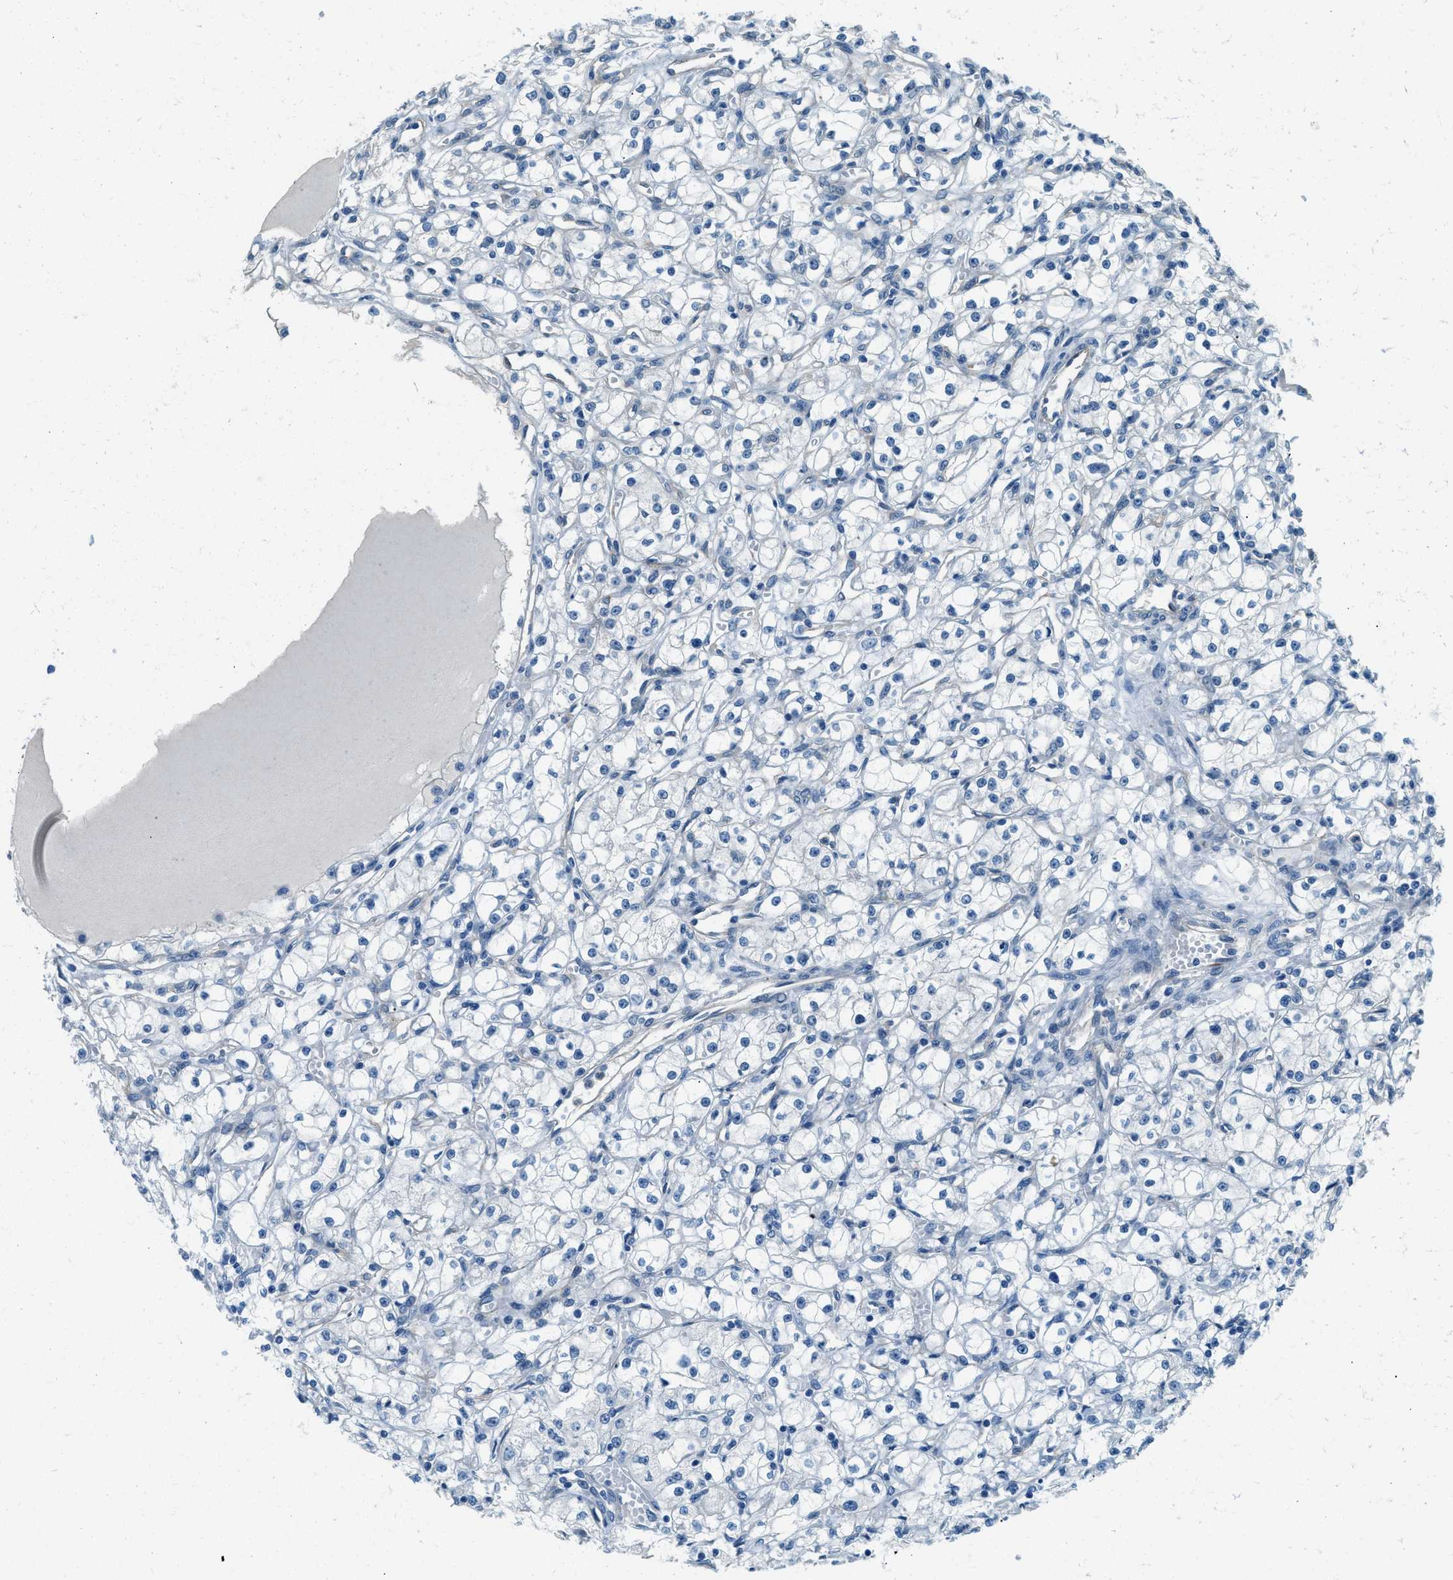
{"staining": {"intensity": "negative", "quantity": "none", "location": "none"}, "tissue": "renal cancer", "cell_type": "Tumor cells", "image_type": "cancer", "snomed": [{"axis": "morphology", "description": "Adenocarcinoma, NOS"}, {"axis": "topography", "description": "Kidney"}], "caption": "Immunohistochemistry (IHC) photomicrograph of neoplastic tissue: renal cancer (adenocarcinoma) stained with DAB shows no significant protein staining in tumor cells.", "gene": "ZNF367", "patient": {"sex": "male", "age": 56}}